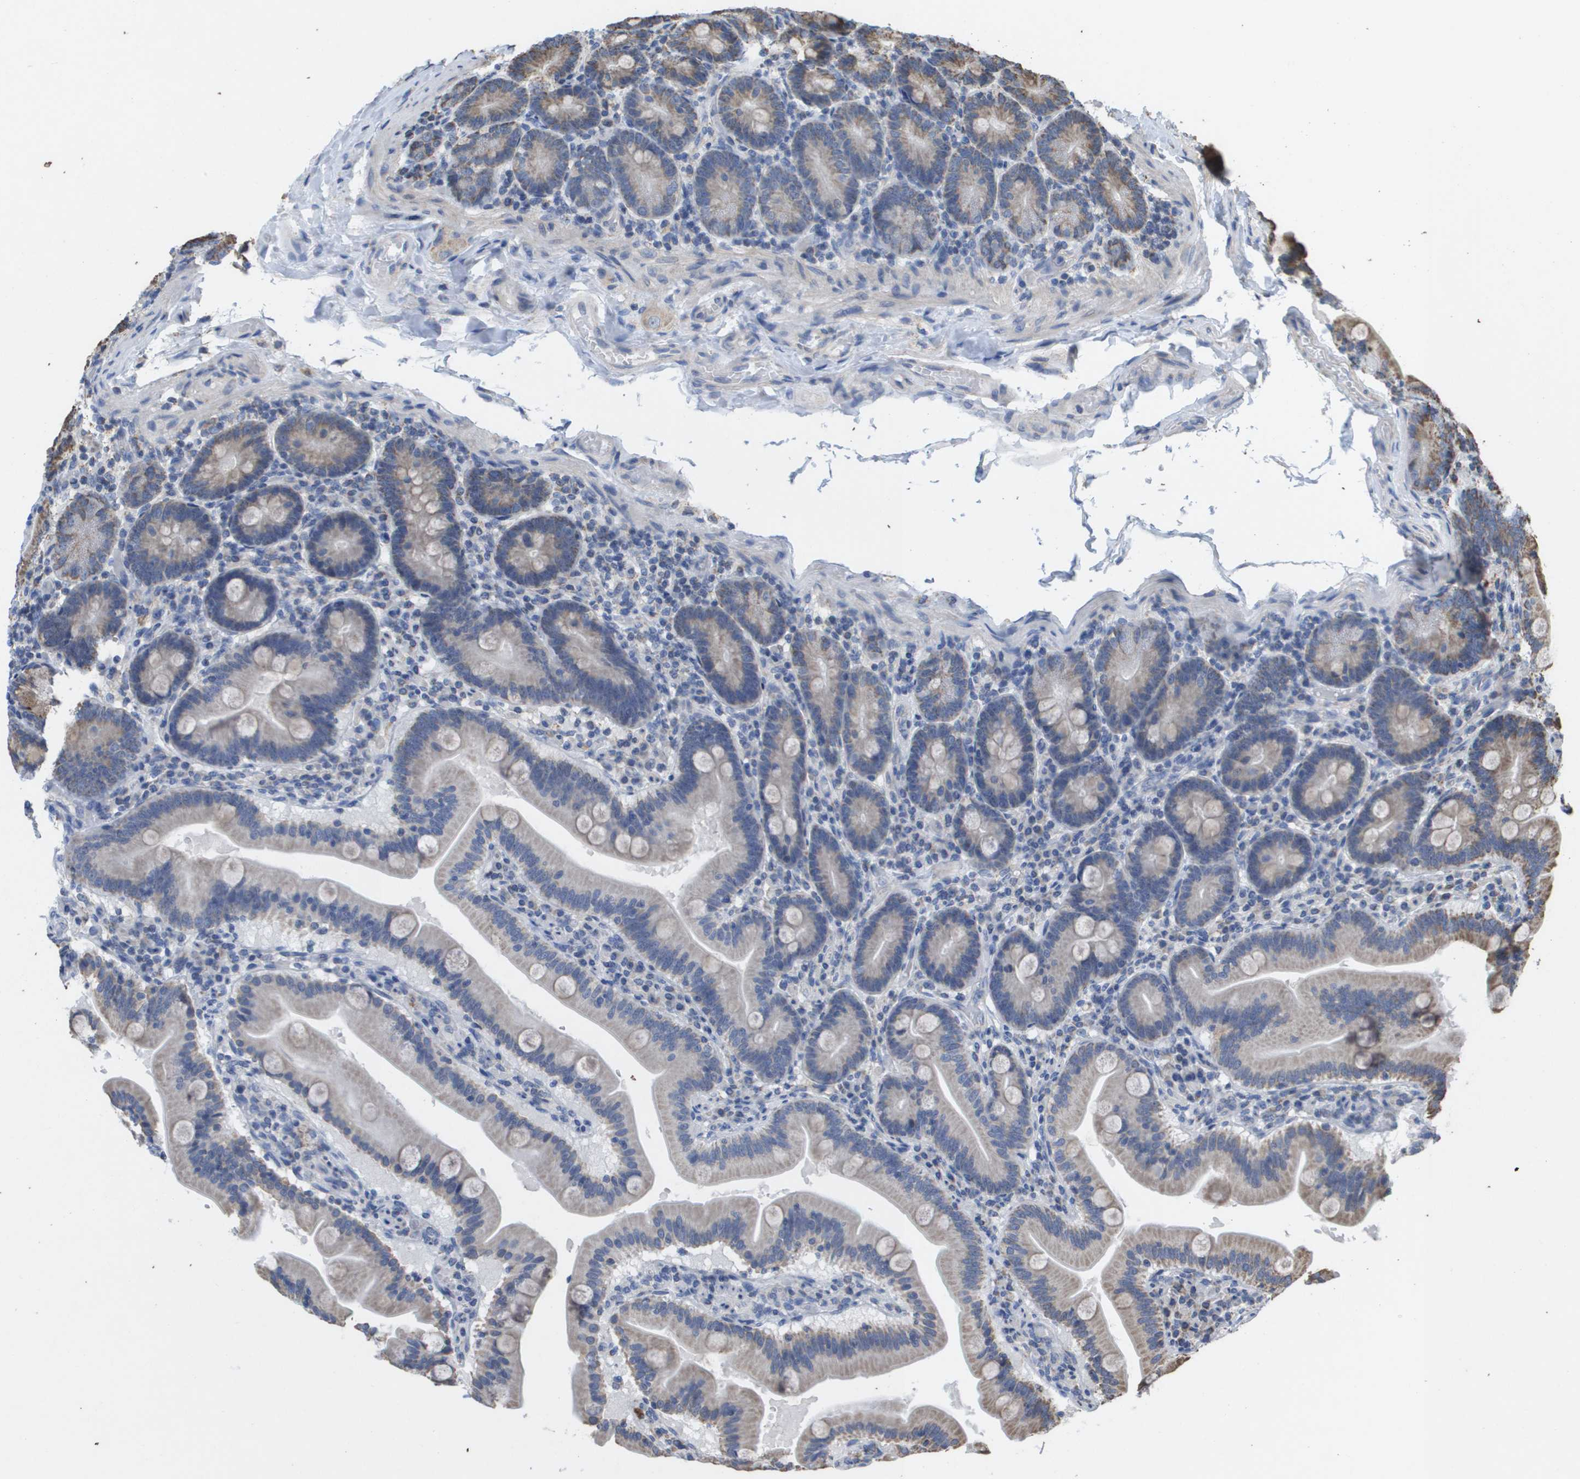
{"staining": {"intensity": "moderate", "quantity": "25%-75%", "location": "cytoplasmic/membranous"}, "tissue": "duodenum", "cell_type": "Glandular cells", "image_type": "normal", "snomed": [{"axis": "morphology", "description": "Normal tissue, NOS"}, {"axis": "topography", "description": "Duodenum"}], "caption": "Brown immunohistochemical staining in normal duodenum exhibits moderate cytoplasmic/membranous expression in about 25%-75% of glandular cells. (brown staining indicates protein expression, while blue staining denotes nuclei).", "gene": "HSPE1", "patient": {"sex": "male", "age": 54}}